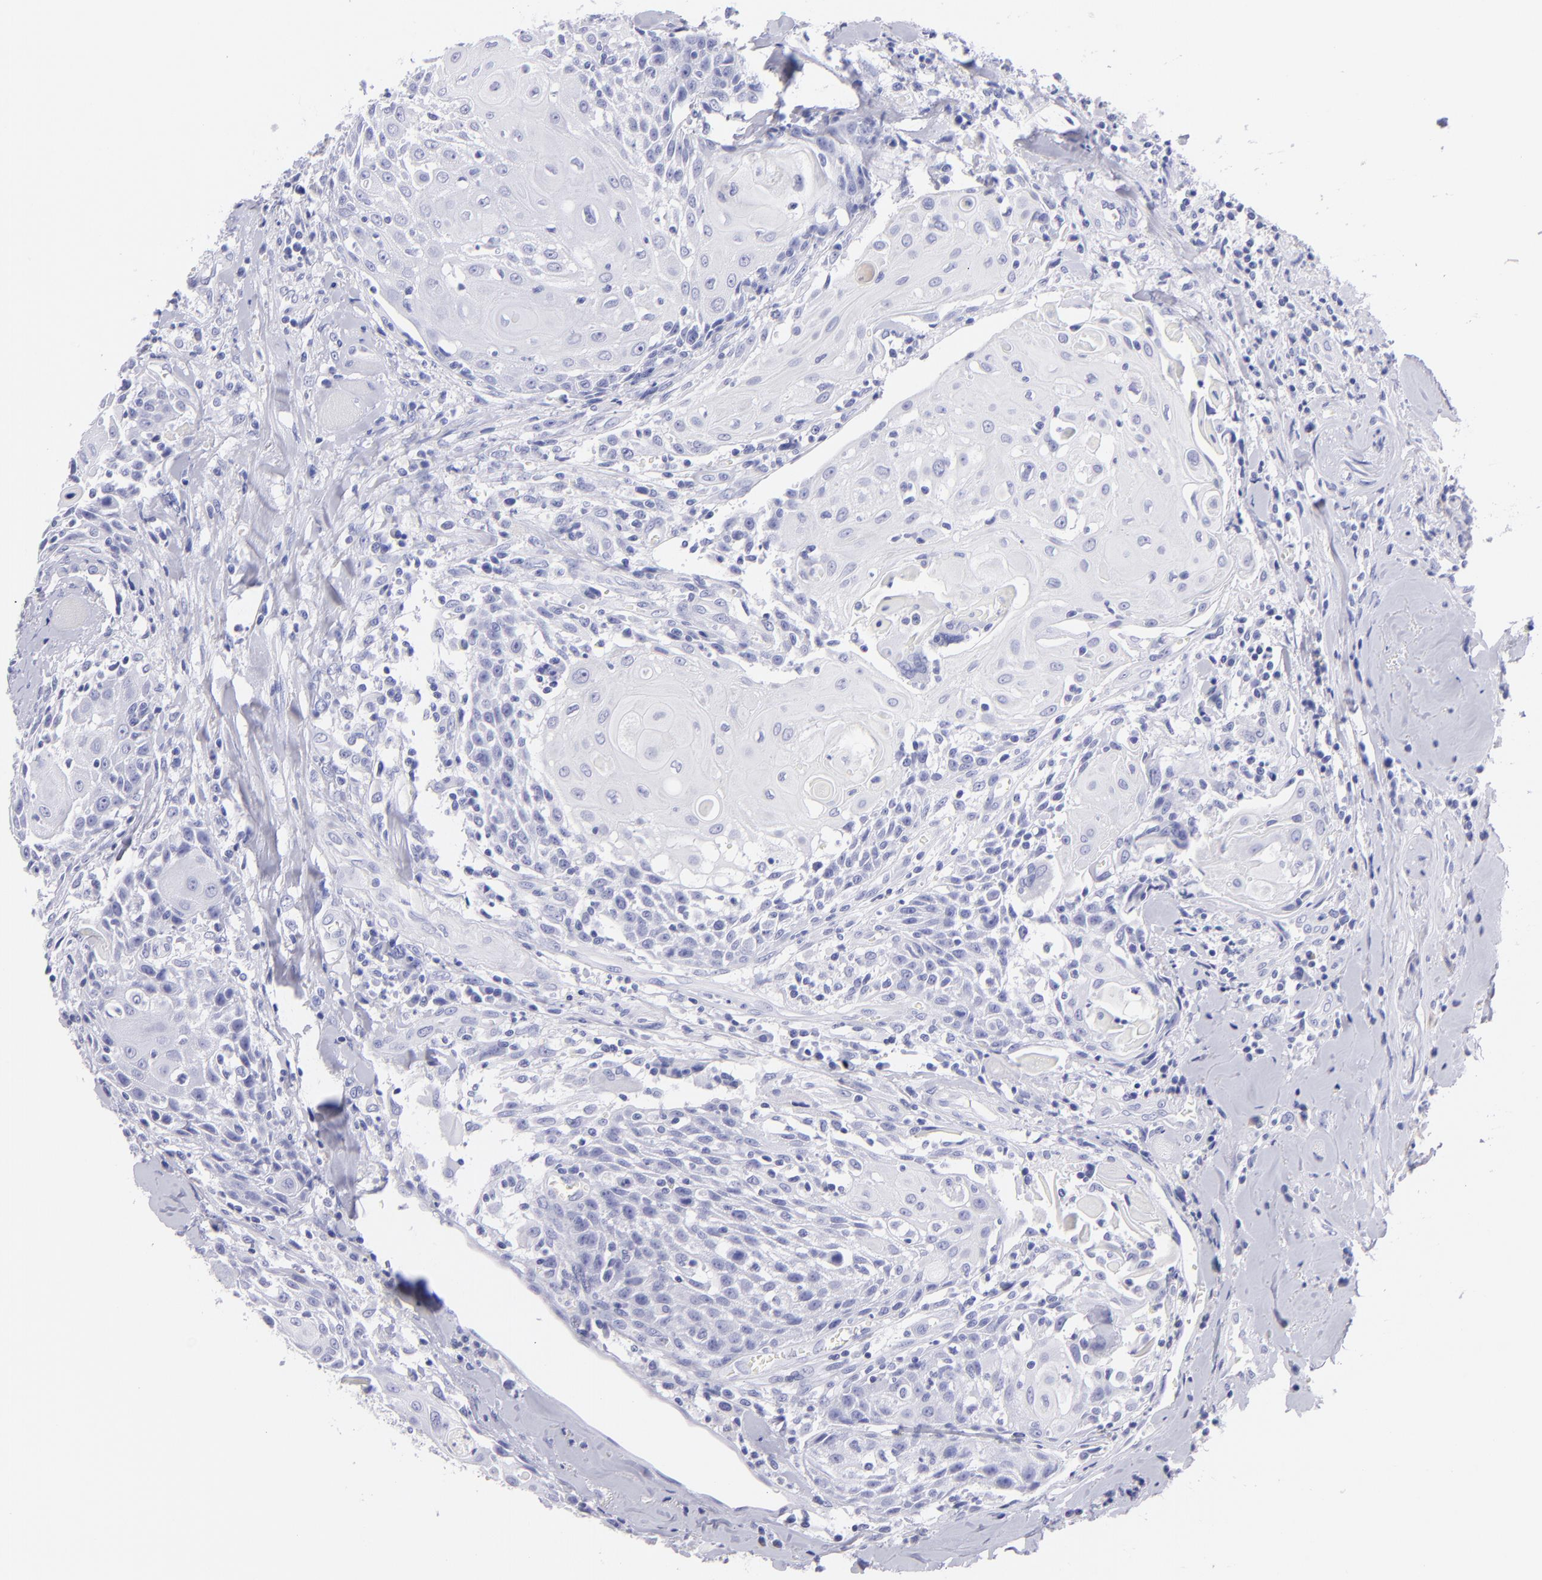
{"staining": {"intensity": "negative", "quantity": "none", "location": "none"}, "tissue": "head and neck cancer", "cell_type": "Tumor cells", "image_type": "cancer", "snomed": [{"axis": "morphology", "description": "Squamous cell carcinoma, NOS"}, {"axis": "topography", "description": "Oral tissue"}, {"axis": "topography", "description": "Head-Neck"}], "caption": "This is an IHC histopathology image of head and neck squamous cell carcinoma. There is no expression in tumor cells.", "gene": "CNP", "patient": {"sex": "female", "age": 82}}